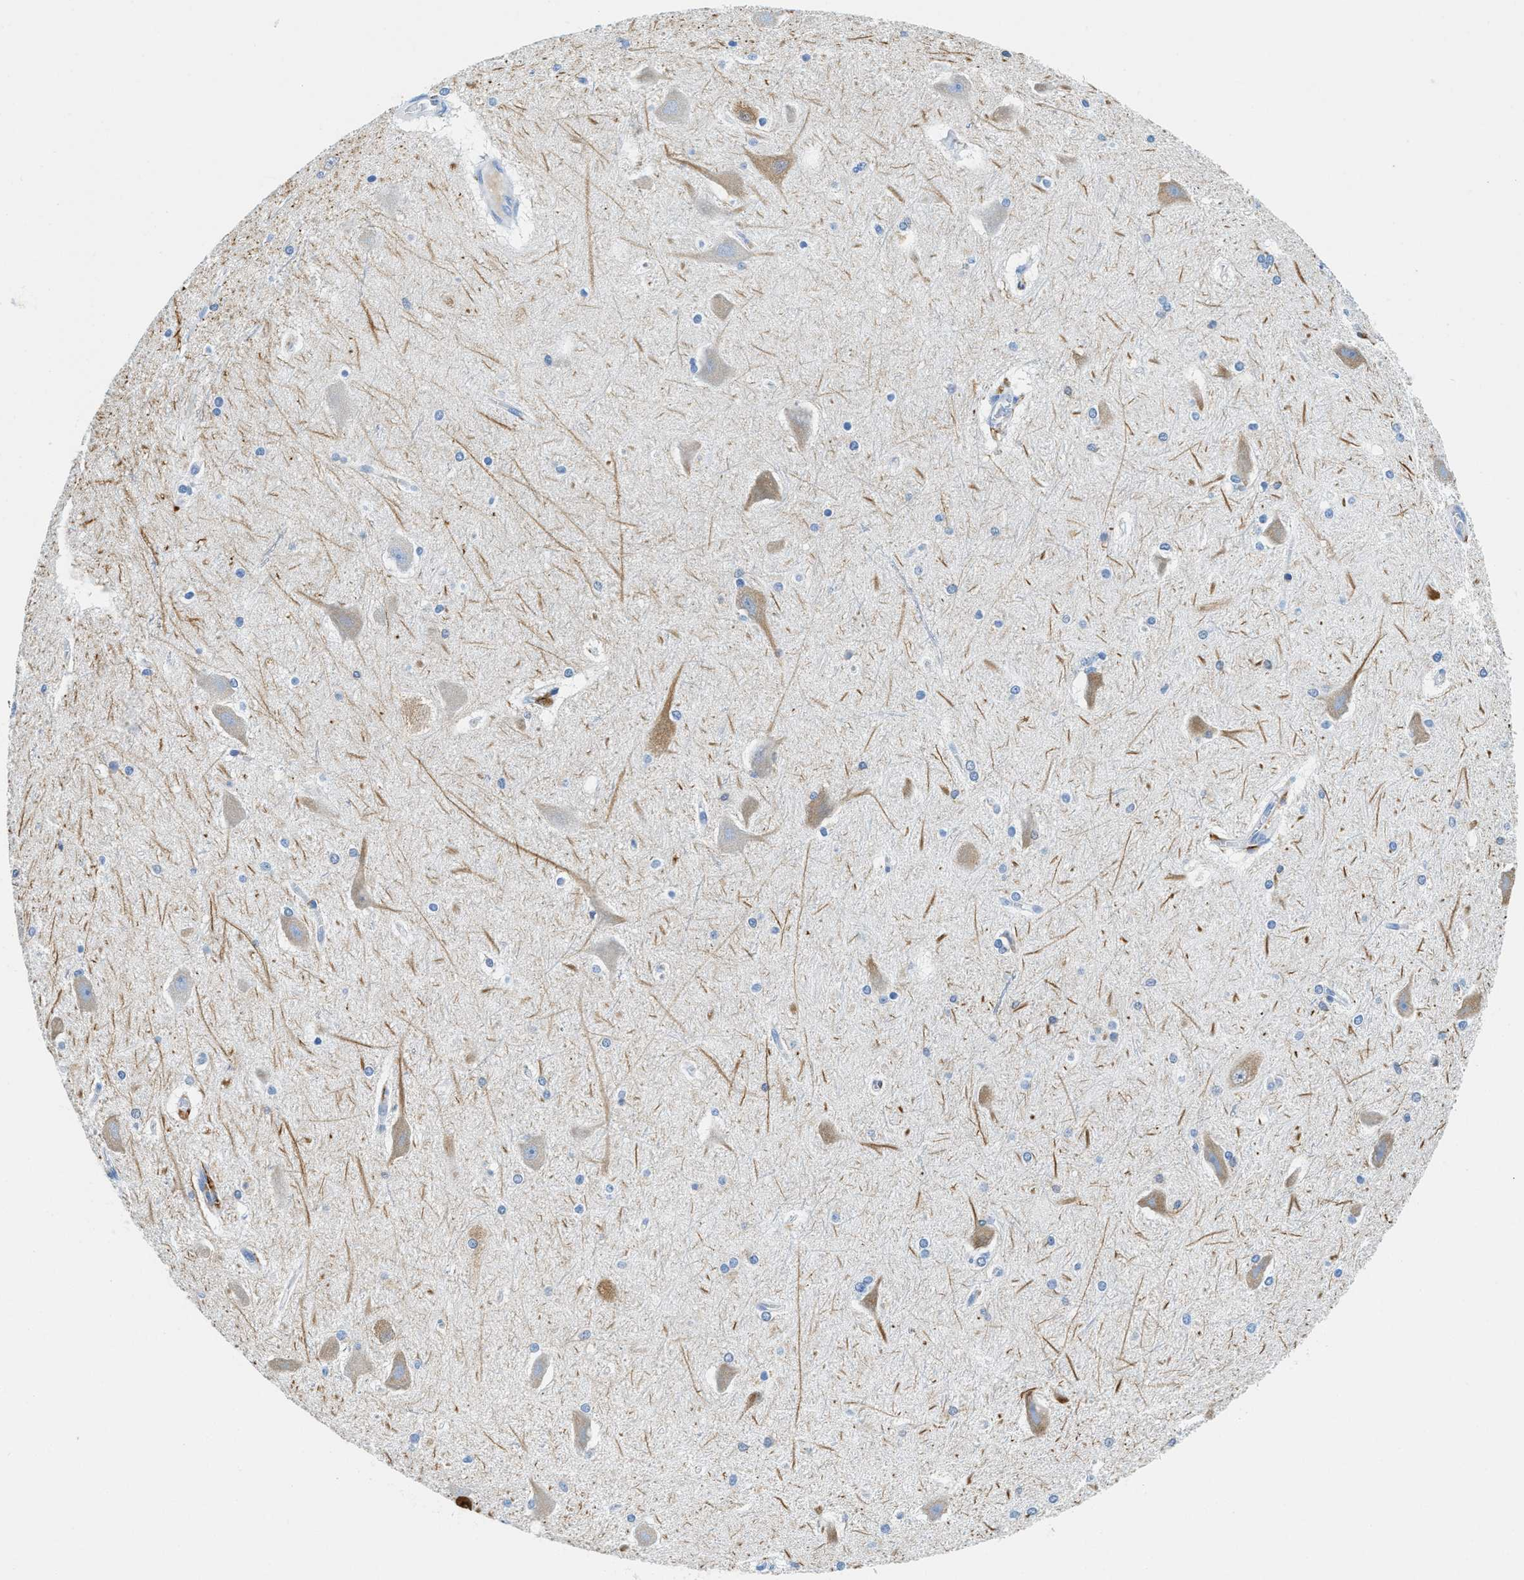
{"staining": {"intensity": "negative", "quantity": "none", "location": "none"}, "tissue": "hippocampus", "cell_type": "Glial cells", "image_type": "normal", "snomed": [{"axis": "morphology", "description": "Normal tissue, NOS"}, {"axis": "topography", "description": "Hippocampus"}], "caption": "Glial cells are negative for brown protein staining in normal hippocampus.", "gene": "CD226", "patient": {"sex": "female", "age": 19}}